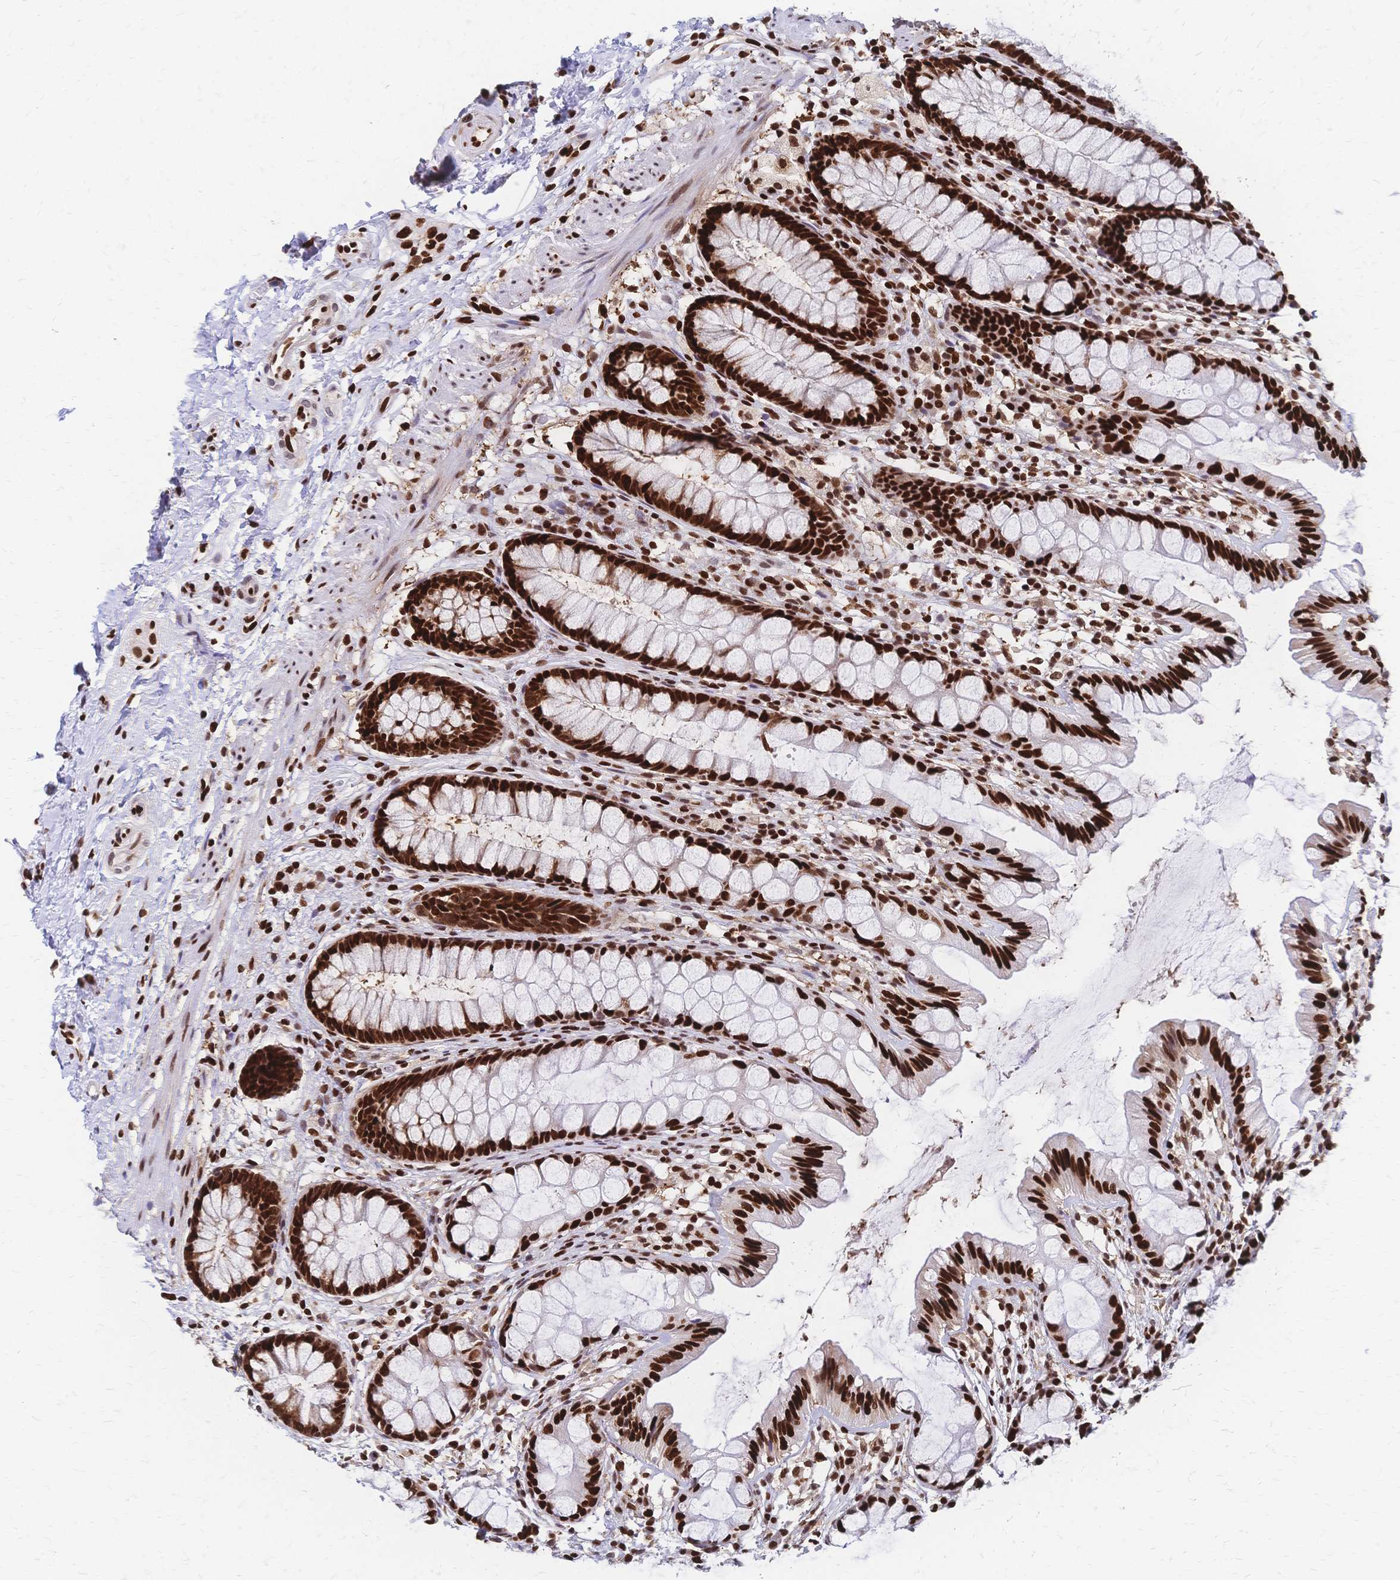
{"staining": {"intensity": "strong", "quantity": ">75%", "location": "nuclear"}, "tissue": "rectum", "cell_type": "Glandular cells", "image_type": "normal", "snomed": [{"axis": "morphology", "description": "Normal tissue, NOS"}, {"axis": "topography", "description": "Rectum"}], "caption": "Immunohistochemical staining of benign human rectum exhibits >75% levels of strong nuclear protein staining in approximately >75% of glandular cells. The staining was performed using DAB to visualize the protein expression in brown, while the nuclei were stained in blue with hematoxylin (Magnification: 20x).", "gene": "HDGF", "patient": {"sex": "female", "age": 62}}